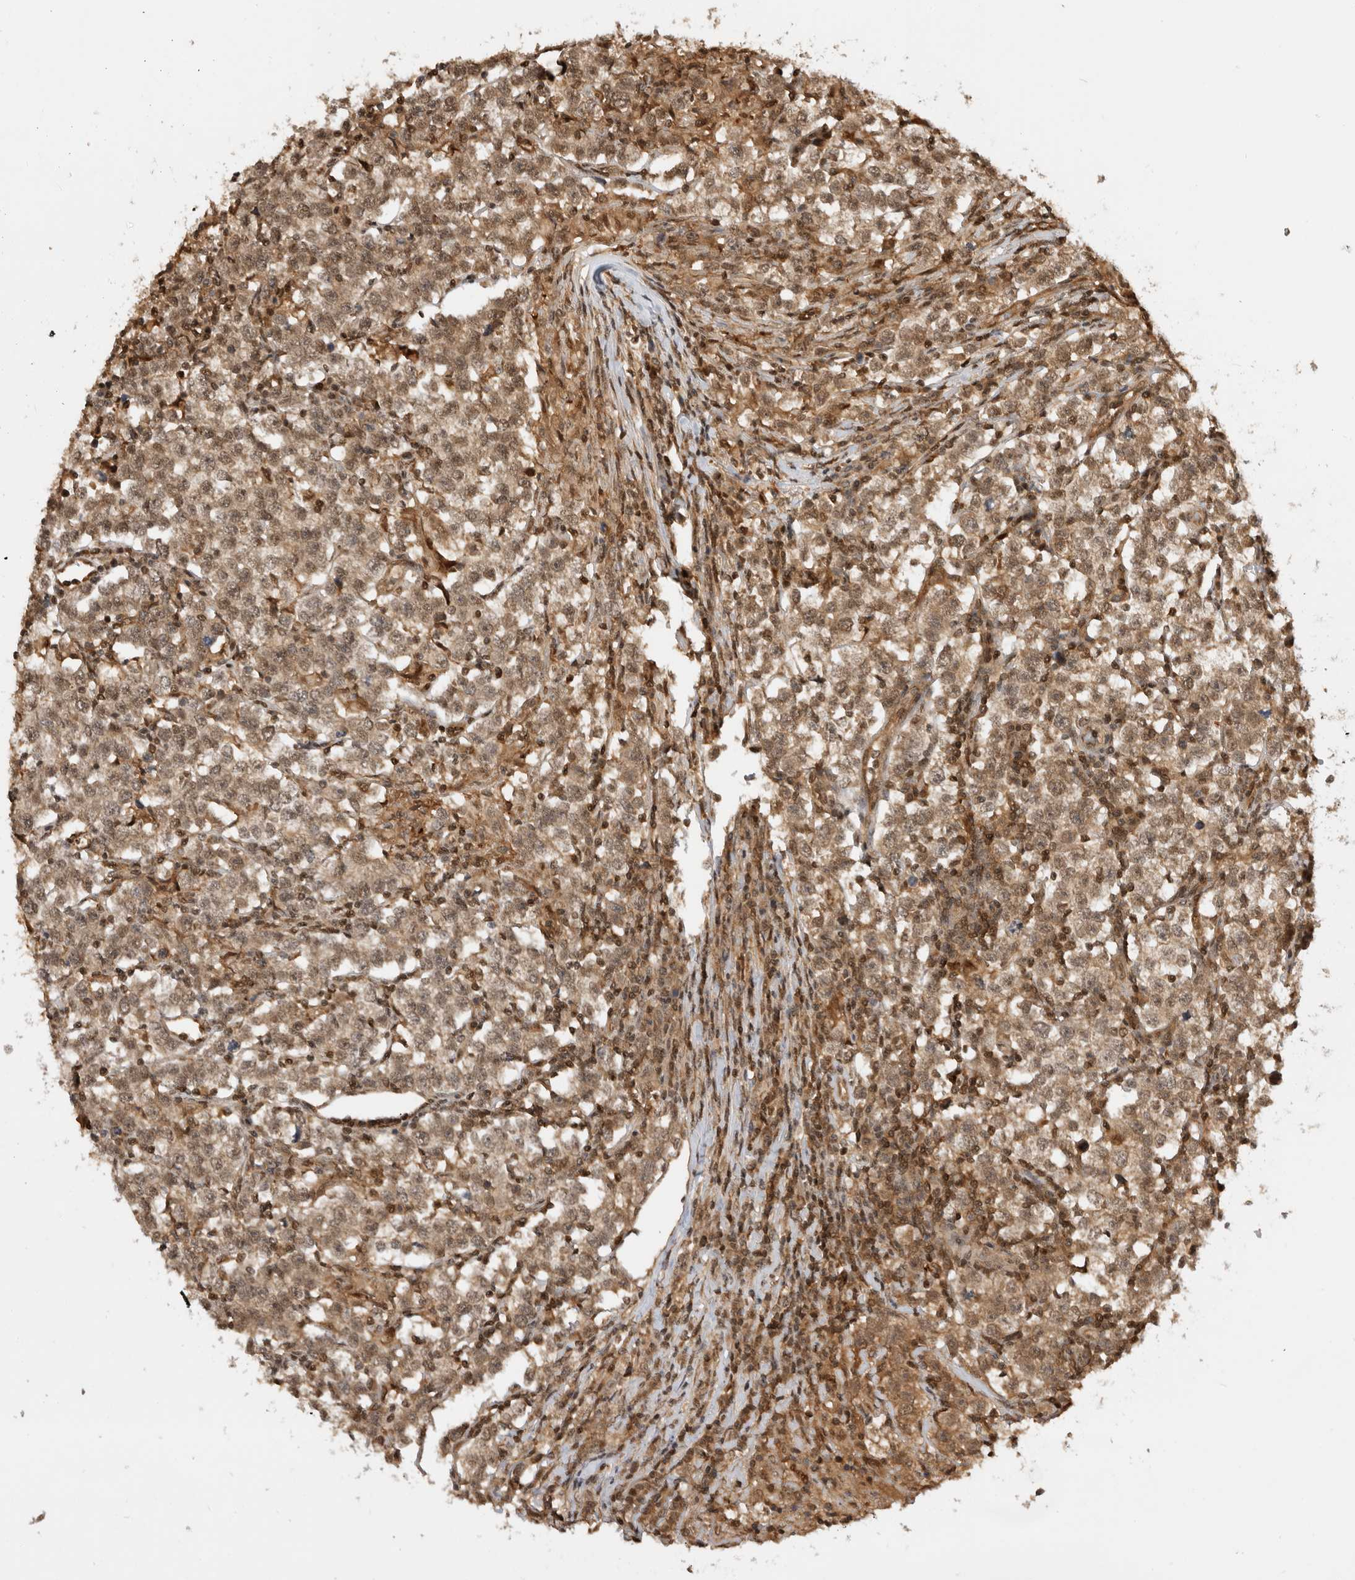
{"staining": {"intensity": "moderate", "quantity": ">75%", "location": "cytoplasmic/membranous,nuclear"}, "tissue": "testis cancer", "cell_type": "Tumor cells", "image_type": "cancer", "snomed": [{"axis": "morphology", "description": "Normal tissue, NOS"}, {"axis": "morphology", "description": "Seminoma, NOS"}, {"axis": "topography", "description": "Testis"}], "caption": "A medium amount of moderate cytoplasmic/membranous and nuclear positivity is identified in approximately >75% of tumor cells in testis cancer (seminoma) tissue. The protein of interest is shown in brown color, while the nuclei are stained blue.", "gene": "ADPRS", "patient": {"sex": "male", "age": 43}}